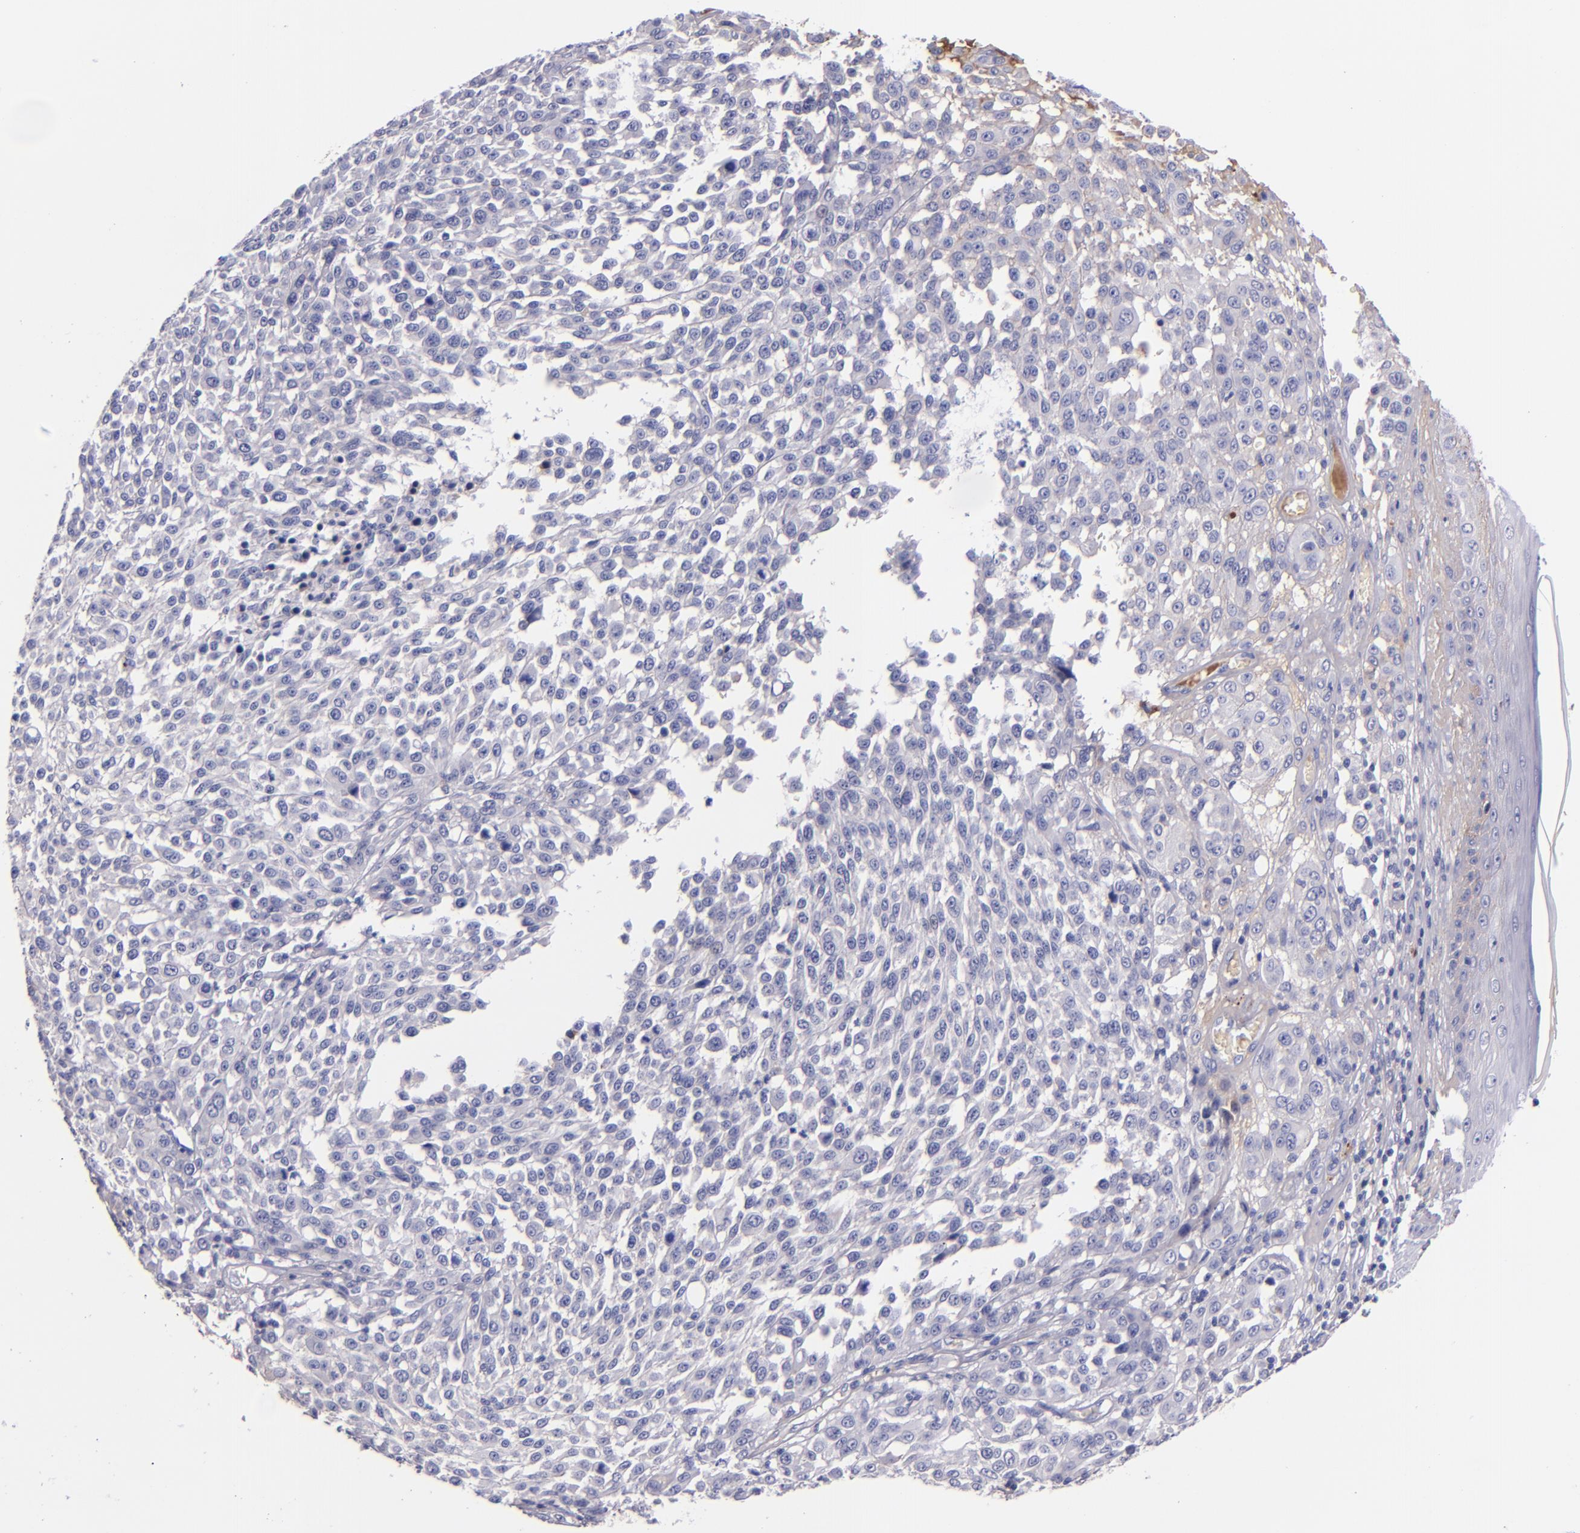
{"staining": {"intensity": "moderate", "quantity": "<25%", "location": "cytoplasmic/membranous"}, "tissue": "melanoma", "cell_type": "Tumor cells", "image_type": "cancer", "snomed": [{"axis": "morphology", "description": "Malignant melanoma, NOS"}, {"axis": "topography", "description": "Skin"}], "caption": "This histopathology image demonstrates immunohistochemistry staining of malignant melanoma, with low moderate cytoplasmic/membranous positivity in about <25% of tumor cells.", "gene": "KNG1", "patient": {"sex": "female", "age": 49}}